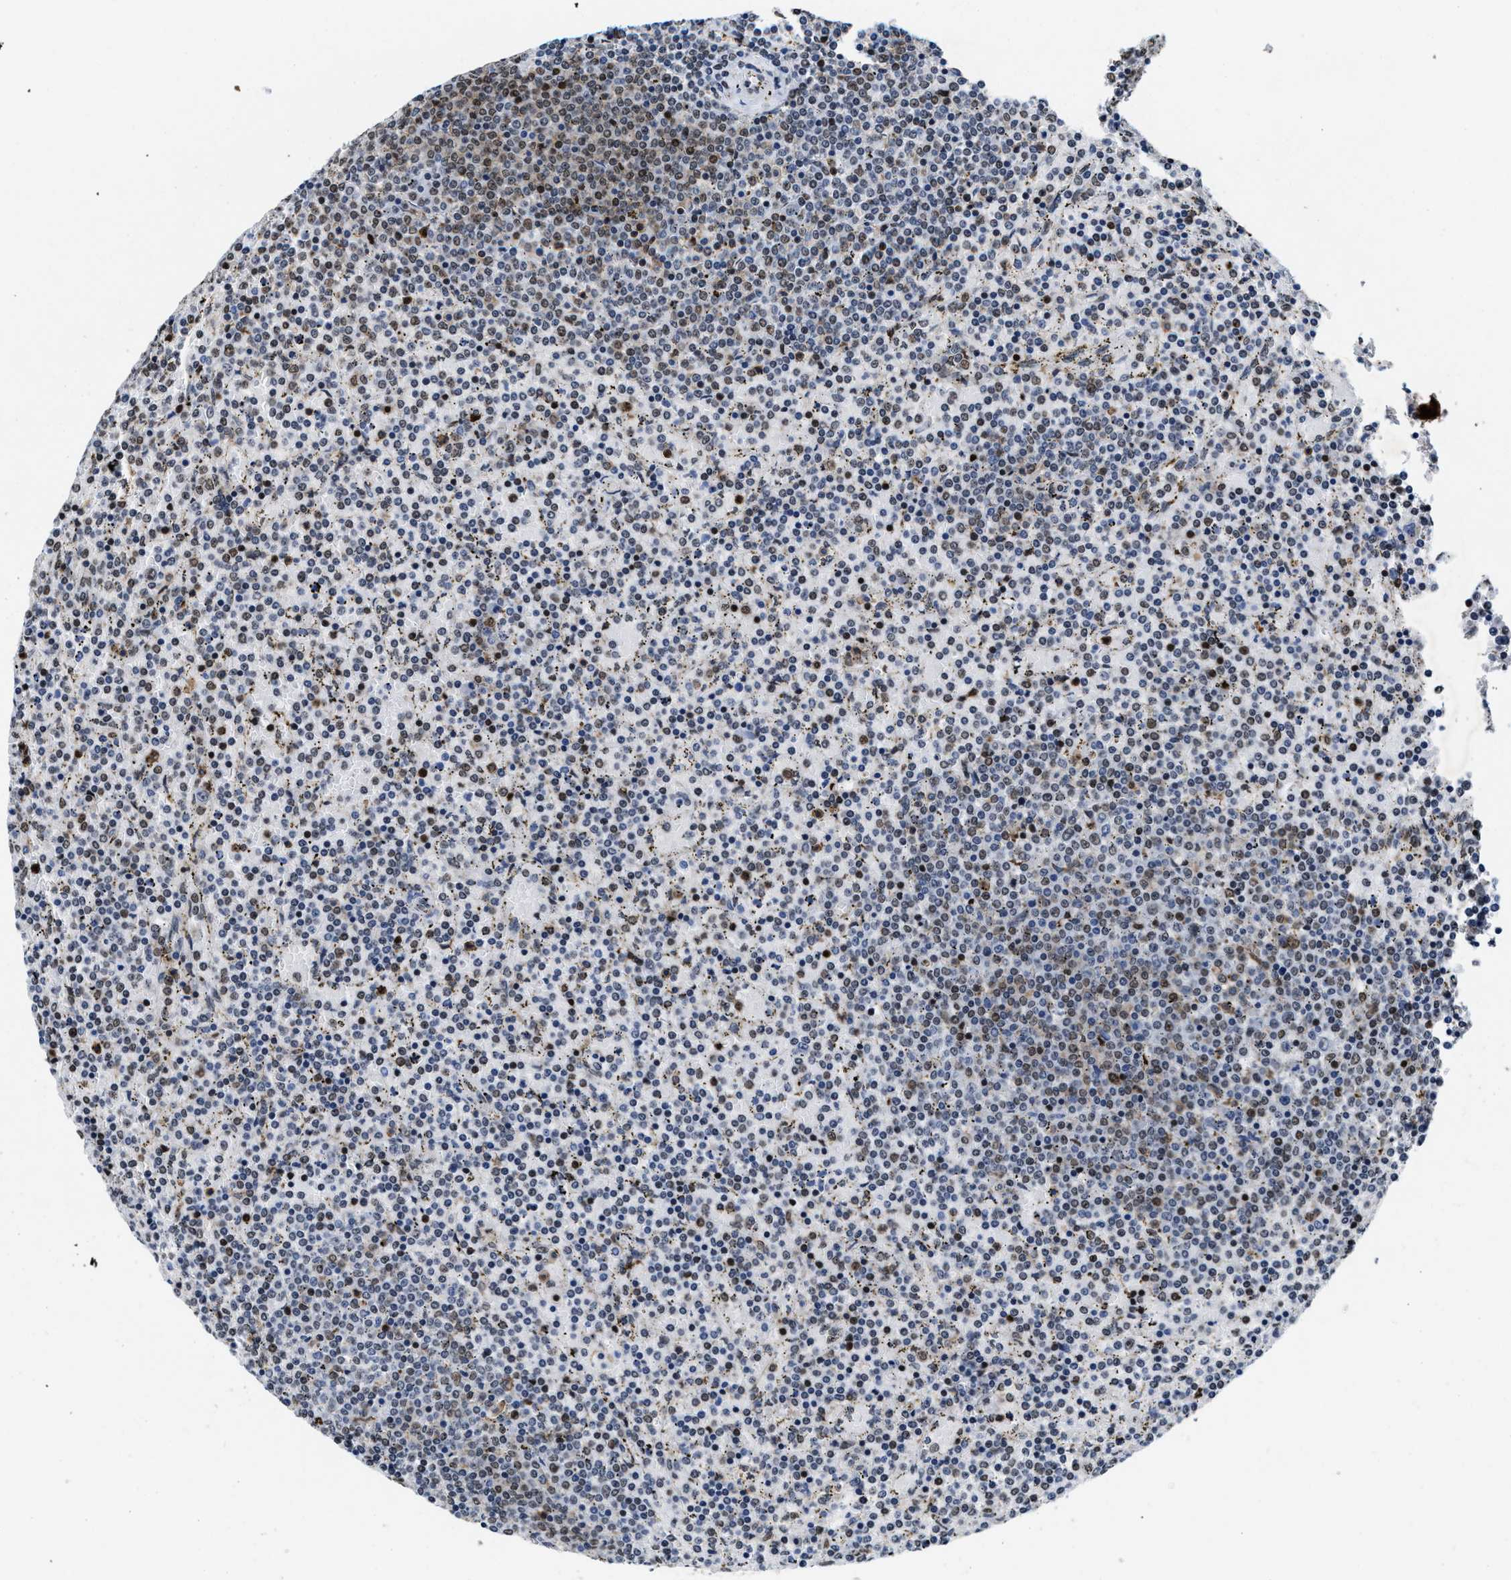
{"staining": {"intensity": "weak", "quantity": "25%-75%", "location": "nuclear"}, "tissue": "lymphoma", "cell_type": "Tumor cells", "image_type": "cancer", "snomed": [{"axis": "morphology", "description": "Malignant lymphoma, non-Hodgkin's type, Low grade"}, {"axis": "topography", "description": "Spleen"}], "caption": "A low amount of weak nuclear staining is present in about 25%-75% of tumor cells in lymphoma tissue.", "gene": "SUPT16H", "patient": {"sex": "female", "age": 77}}